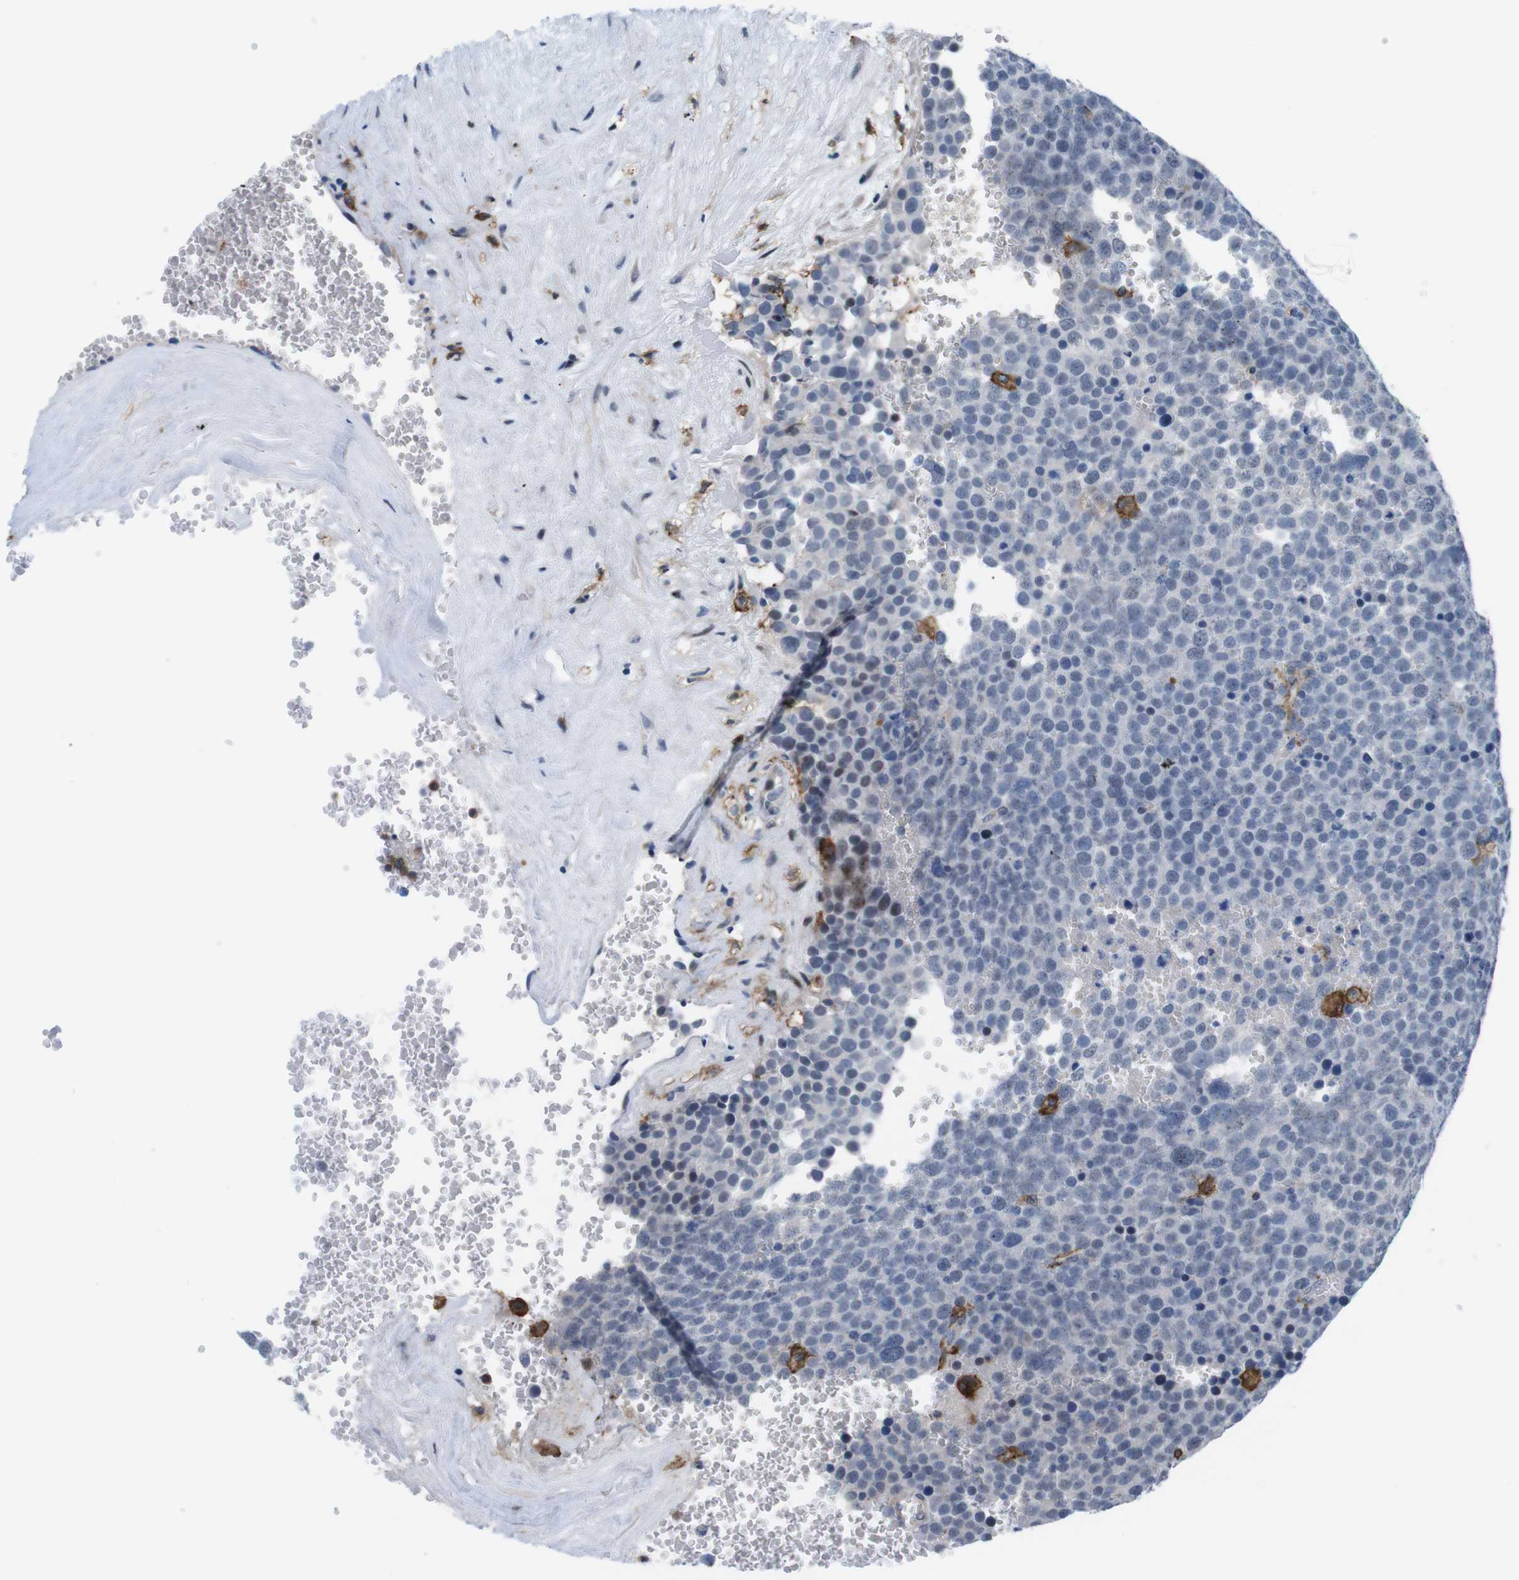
{"staining": {"intensity": "negative", "quantity": "none", "location": "none"}, "tissue": "testis cancer", "cell_type": "Tumor cells", "image_type": "cancer", "snomed": [{"axis": "morphology", "description": "Seminoma, NOS"}, {"axis": "topography", "description": "Testis"}], "caption": "This is an IHC histopathology image of testis cancer. There is no positivity in tumor cells.", "gene": "CD300C", "patient": {"sex": "male", "age": 71}}